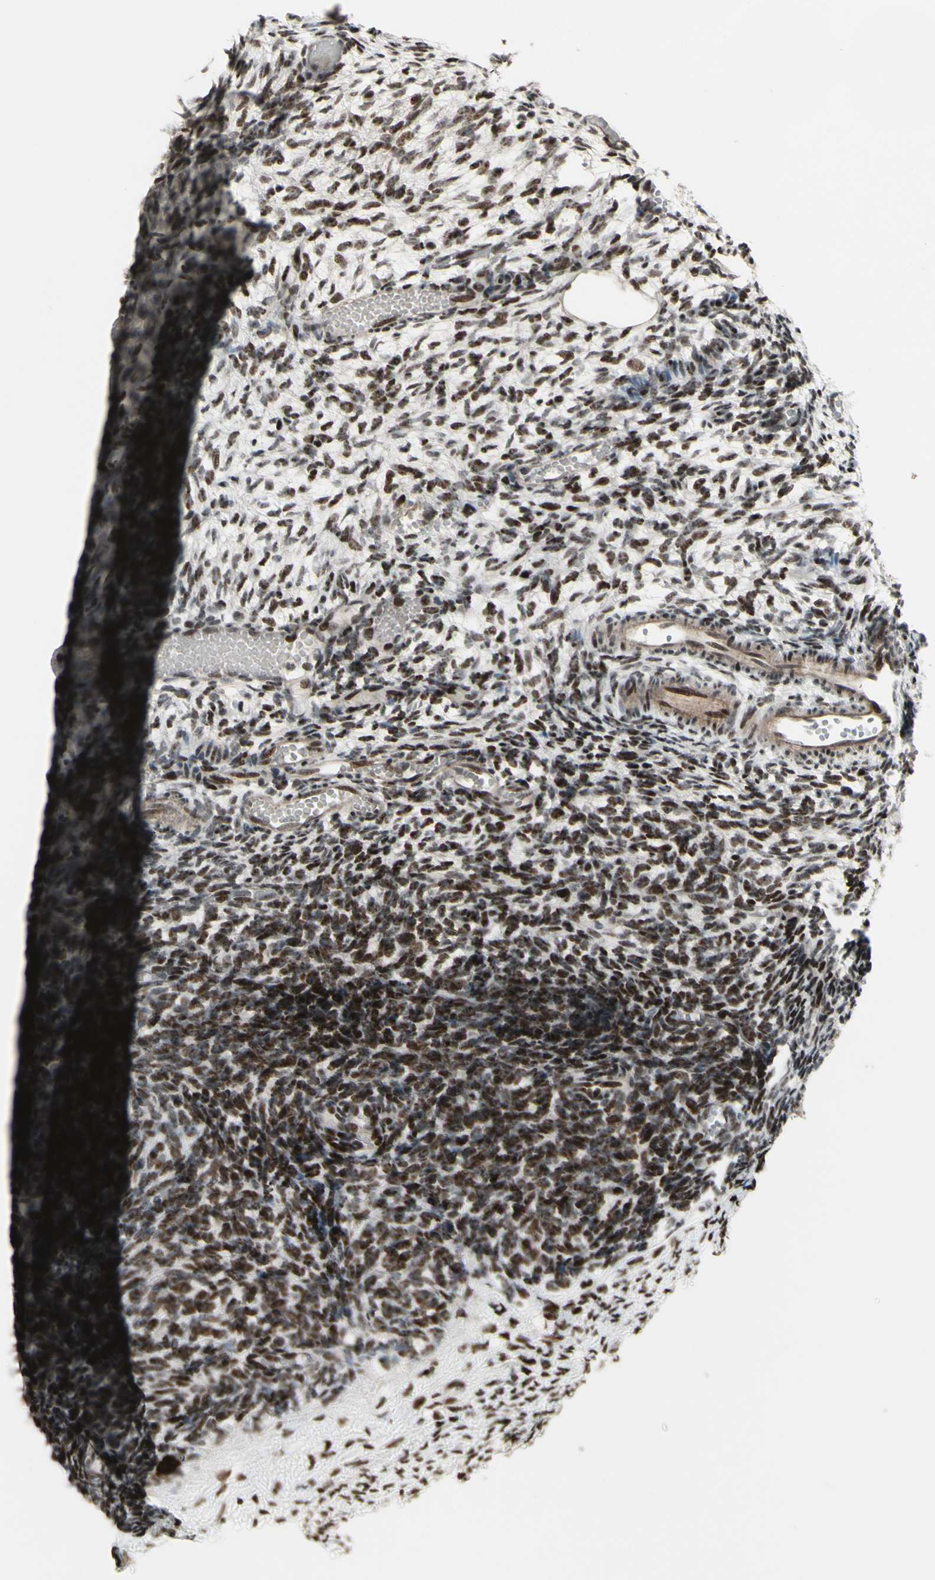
{"staining": {"intensity": "moderate", "quantity": ">75%", "location": "nuclear"}, "tissue": "ovary", "cell_type": "Follicle cells", "image_type": "normal", "snomed": [{"axis": "morphology", "description": "Normal tissue, NOS"}, {"axis": "topography", "description": "Ovary"}], "caption": "Moderate nuclear protein staining is appreciated in about >75% of follicle cells in ovary.", "gene": "SUPT6H", "patient": {"sex": "female", "age": 35}}